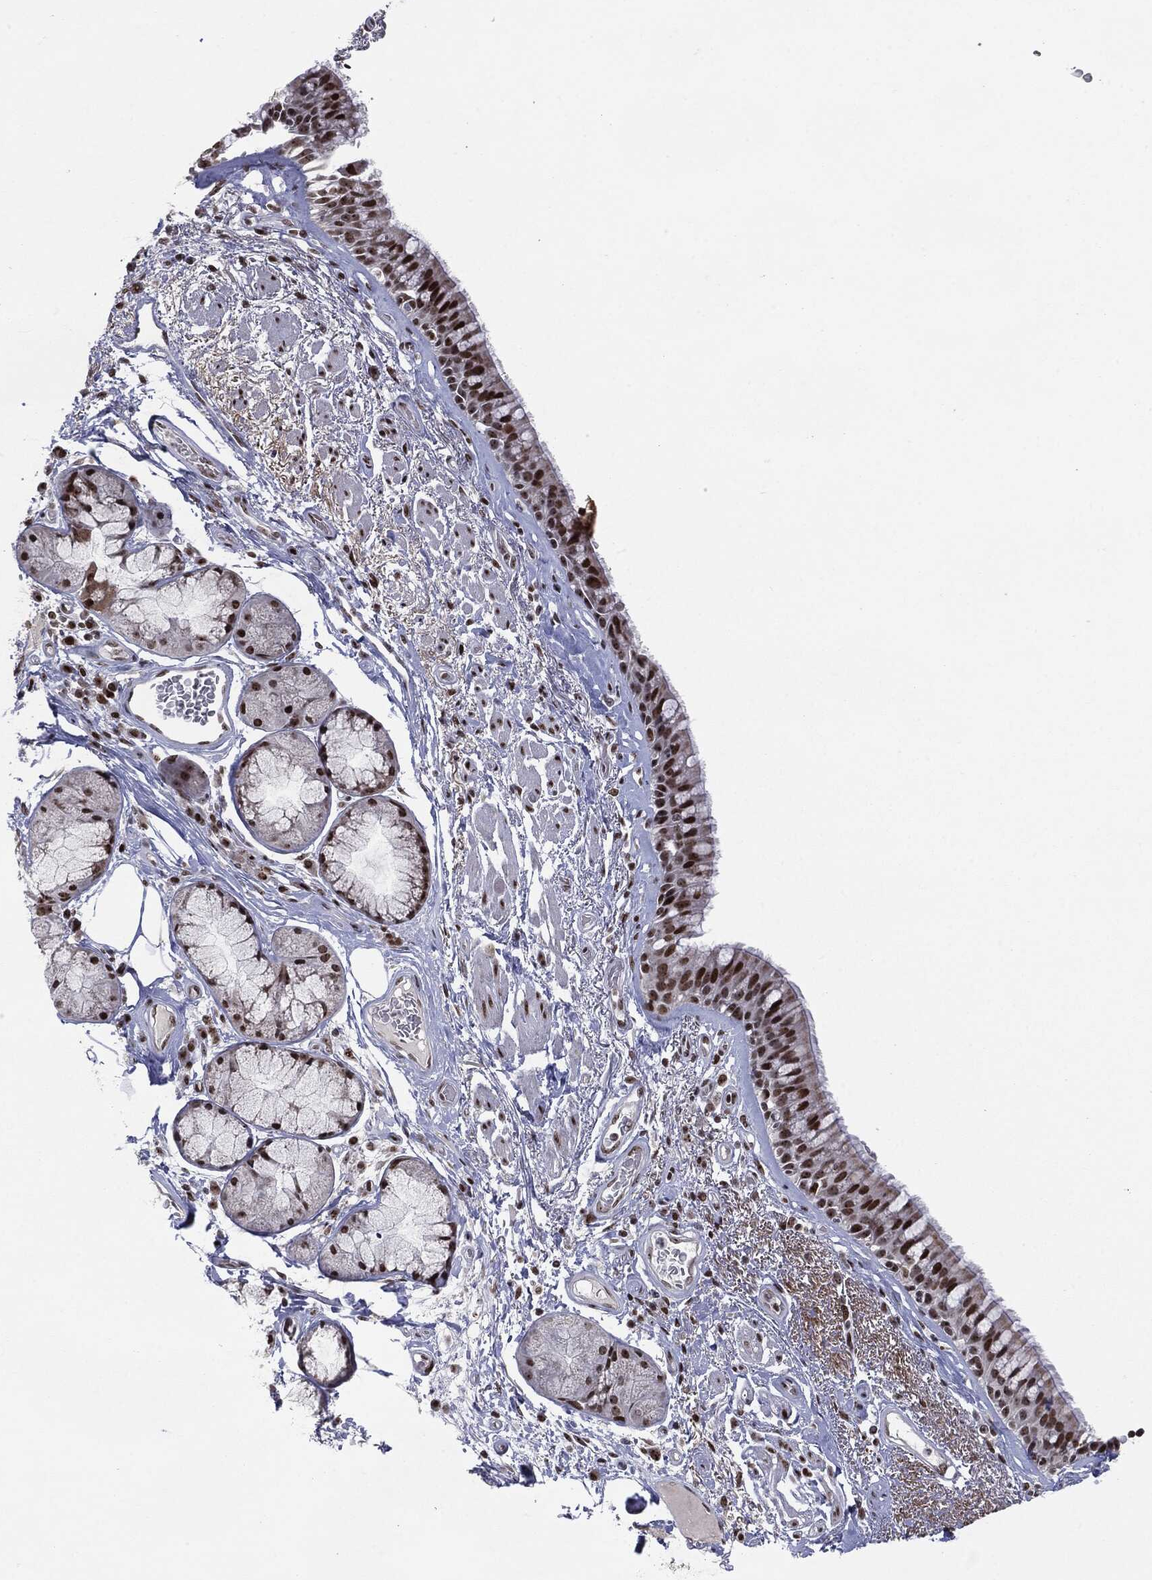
{"staining": {"intensity": "strong", "quantity": ">75%", "location": "nuclear"}, "tissue": "bronchus", "cell_type": "Respiratory epithelial cells", "image_type": "normal", "snomed": [{"axis": "morphology", "description": "Normal tissue, NOS"}, {"axis": "topography", "description": "Bronchus"}], "caption": "Normal bronchus displays strong nuclear positivity in approximately >75% of respiratory epithelial cells.", "gene": "MDC1", "patient": {"sex": "male", "age": 82}}